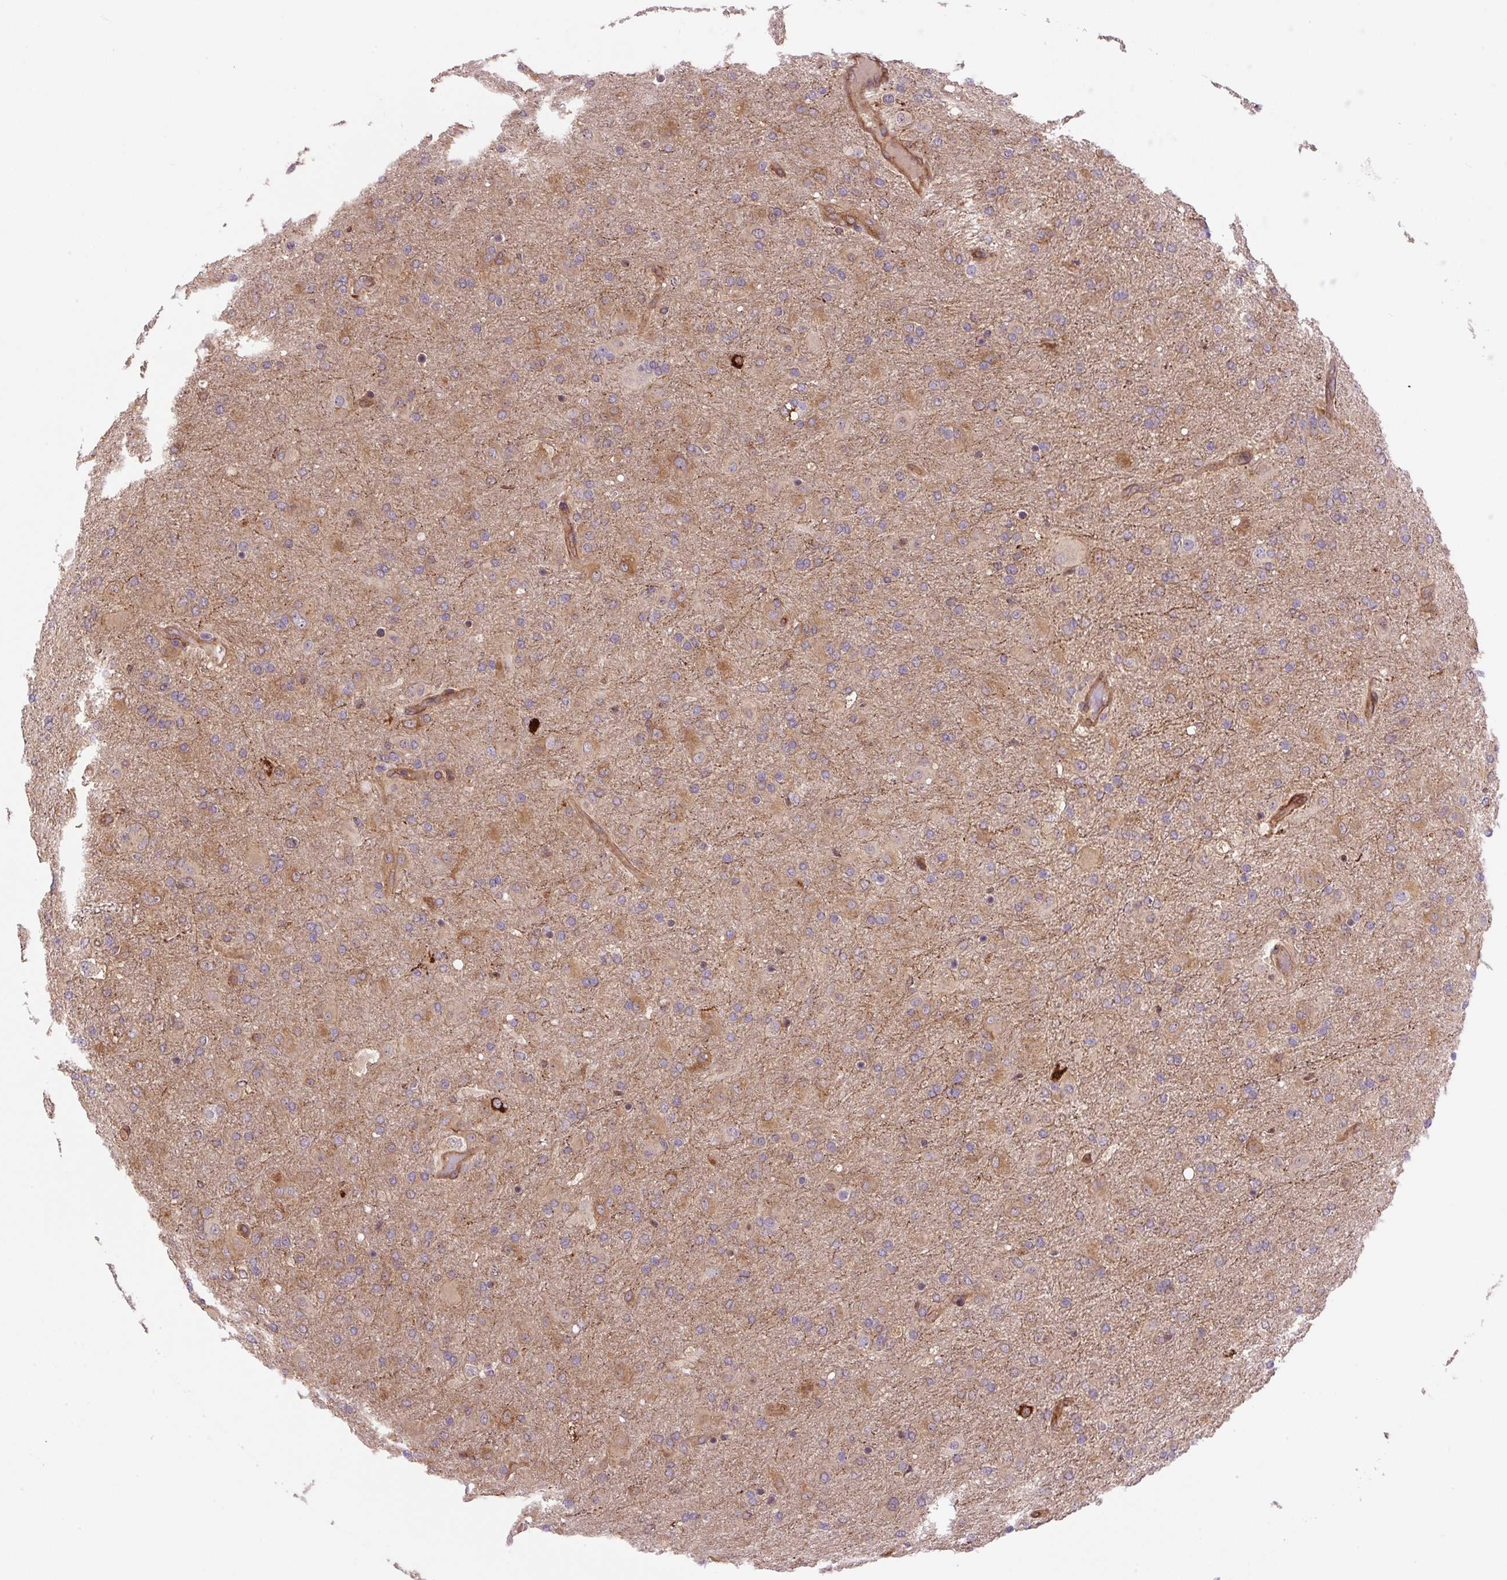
{"staining": {"intensity": "moderate", "quantity": "25%-75%", "location": "cytoplasmic/membranous"}, "tissue": "glioma", "cell_type": "Tumor cells", "image_type": "cancer", "snomed": [{"axis": "morphology", "description": "Glioma, malignant, Low grade"}, {"axis": "topography", "description": "Brain"}], "caption": "Malignant glioma (low-grade) was stained to show a protein in brown. There is medium levels of moderate cytoplasmic/membranous positivity in about 25%-75% of tumor cells.", "gene": "SEPTIN10", "patient": {"sex": "male", "age": 65}}